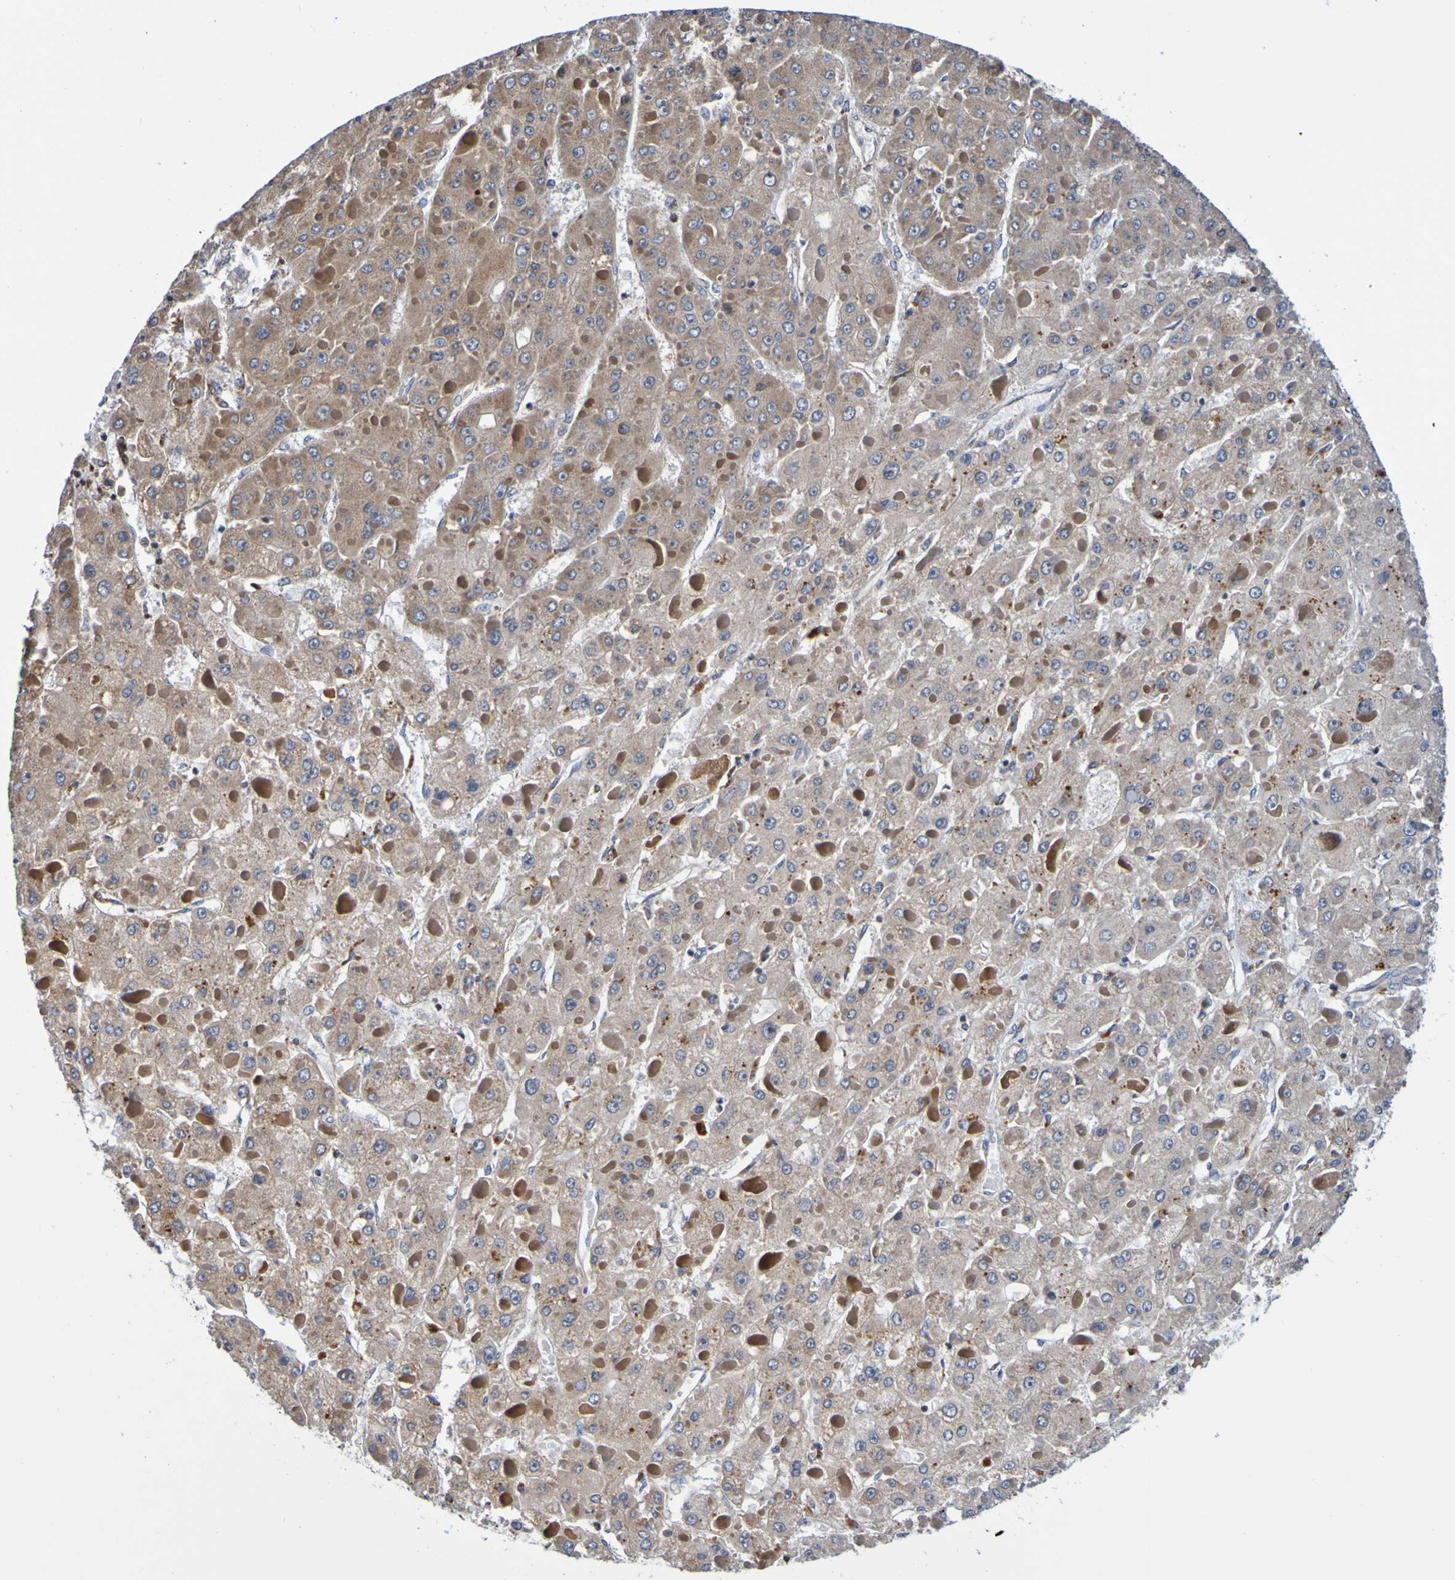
{"staining": {"intensity": "moderate", "quantity": ">75%", "location": "cytoplasmic/membranous"}, "tissue": "liver cancer", "cell_type": "Tumor cells", "image_type": "cancer", "snomed": [{"axis": "morphology", "description": "Carcinoma, Hepatocellular, NOS"}, {"axis": "topography", "description": "Liver"}], "caption": "Immunohistochemistry (IHC) micrograph of hepatocellular carcinoma (liver) stained for a protein (brown), which displays medium levels of moderate cytoplasmic/membranous positivity in approximately >75% of tumor cells.", "gene": "AXIN1", "patient": {"sex": "female", "age": 73}}